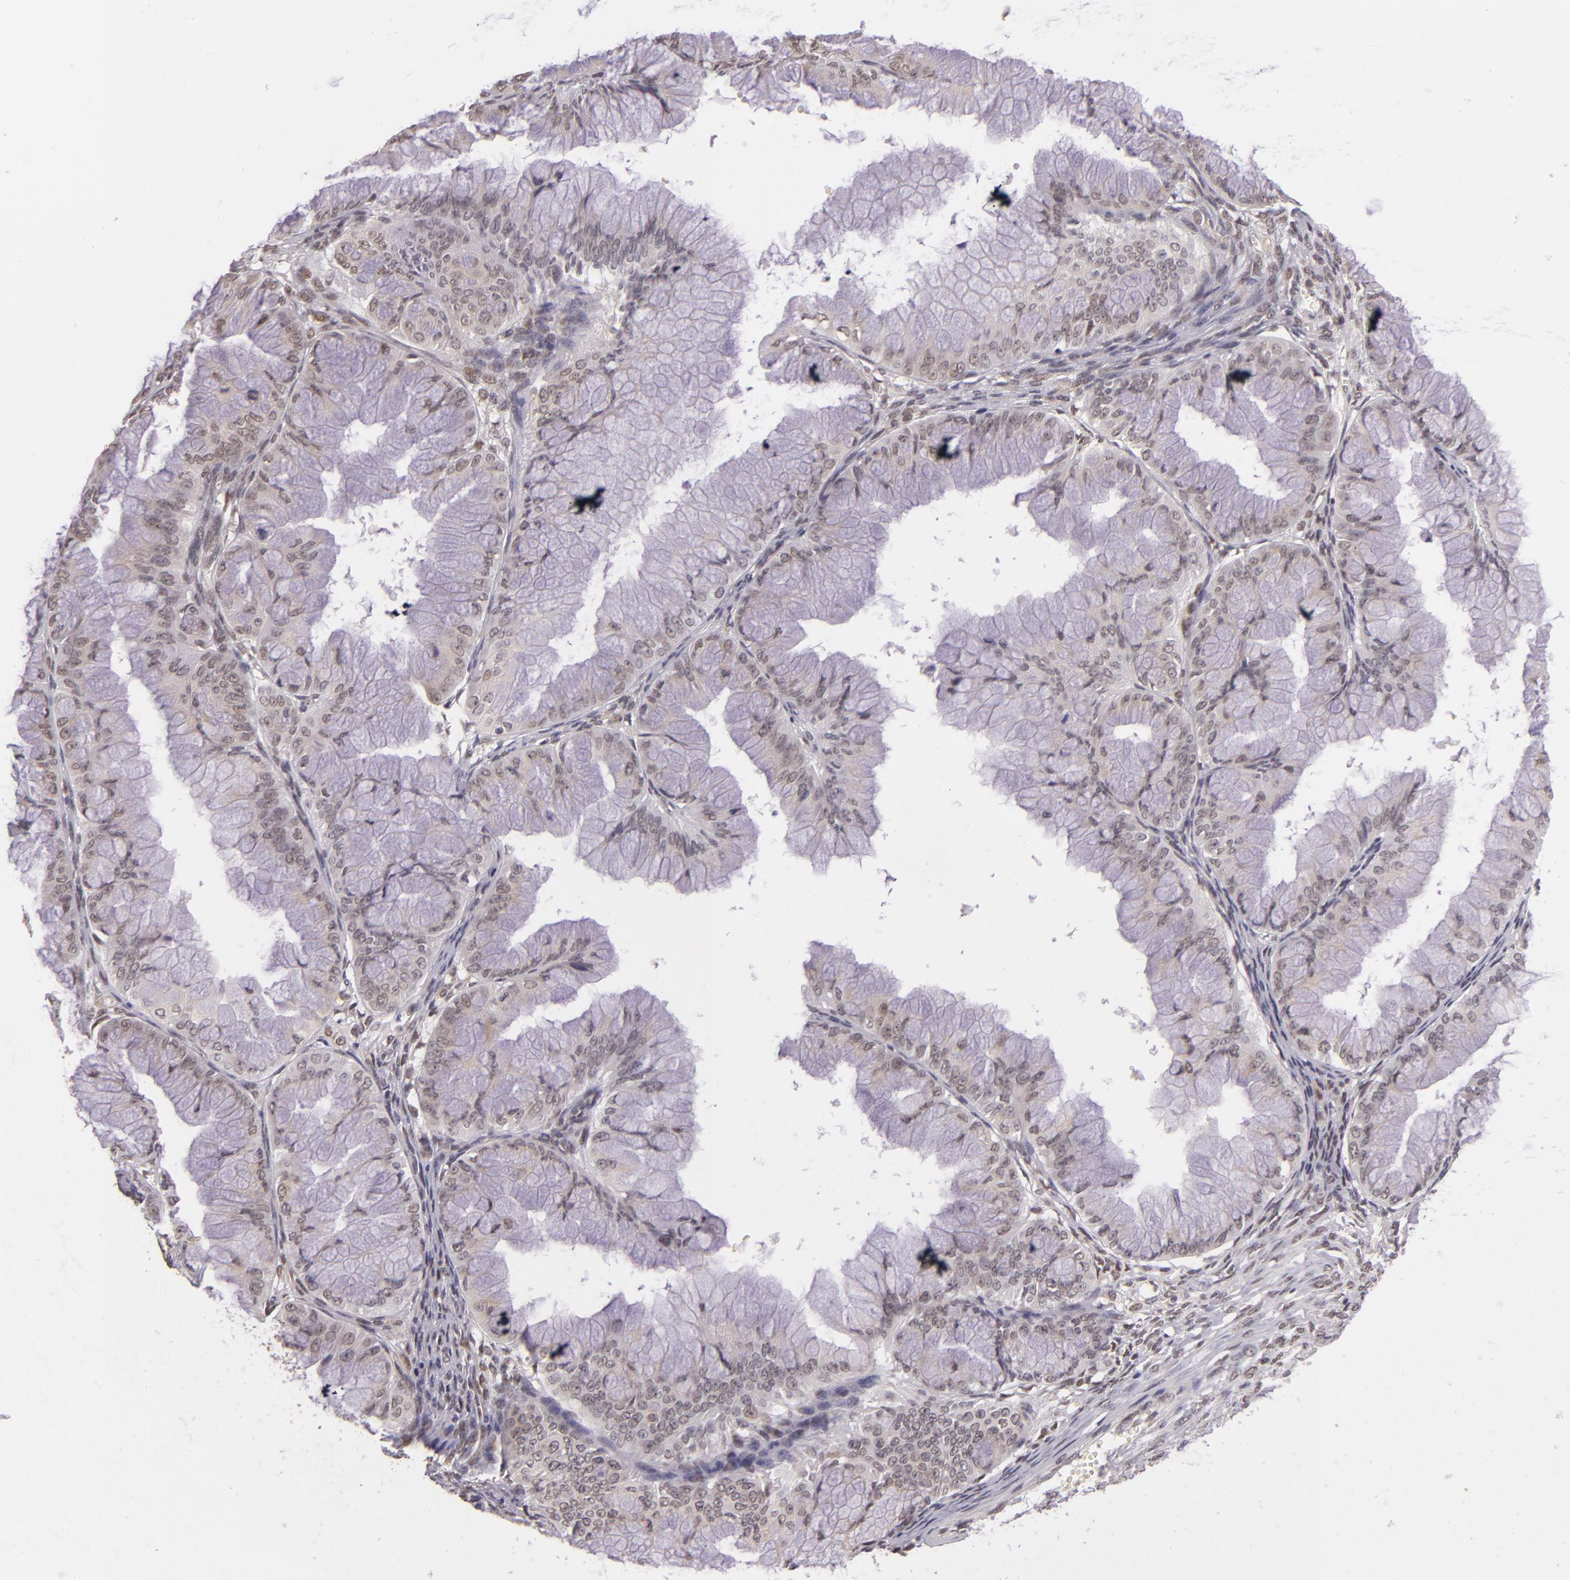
{"staining": {"intensity": "weak", "quantity": "<25%", "location": "nuclear"}, "tissue": "ovarian cancer", "cell_type": "Tumor cells", "image_type": "cancer", "snomed": [{"axis": "morphology", "description": "Cystadenocarcinoma, mucinous, NOS"}, {"axis": "topography", "description": "Ovary"}], "caption": "This is an IHC image of human ovarian mucinous cystadenocarcinoma. There is no staining in tumor cells.", "gene": "ALX1", "patient": {"sex": "female", "age": 63}}